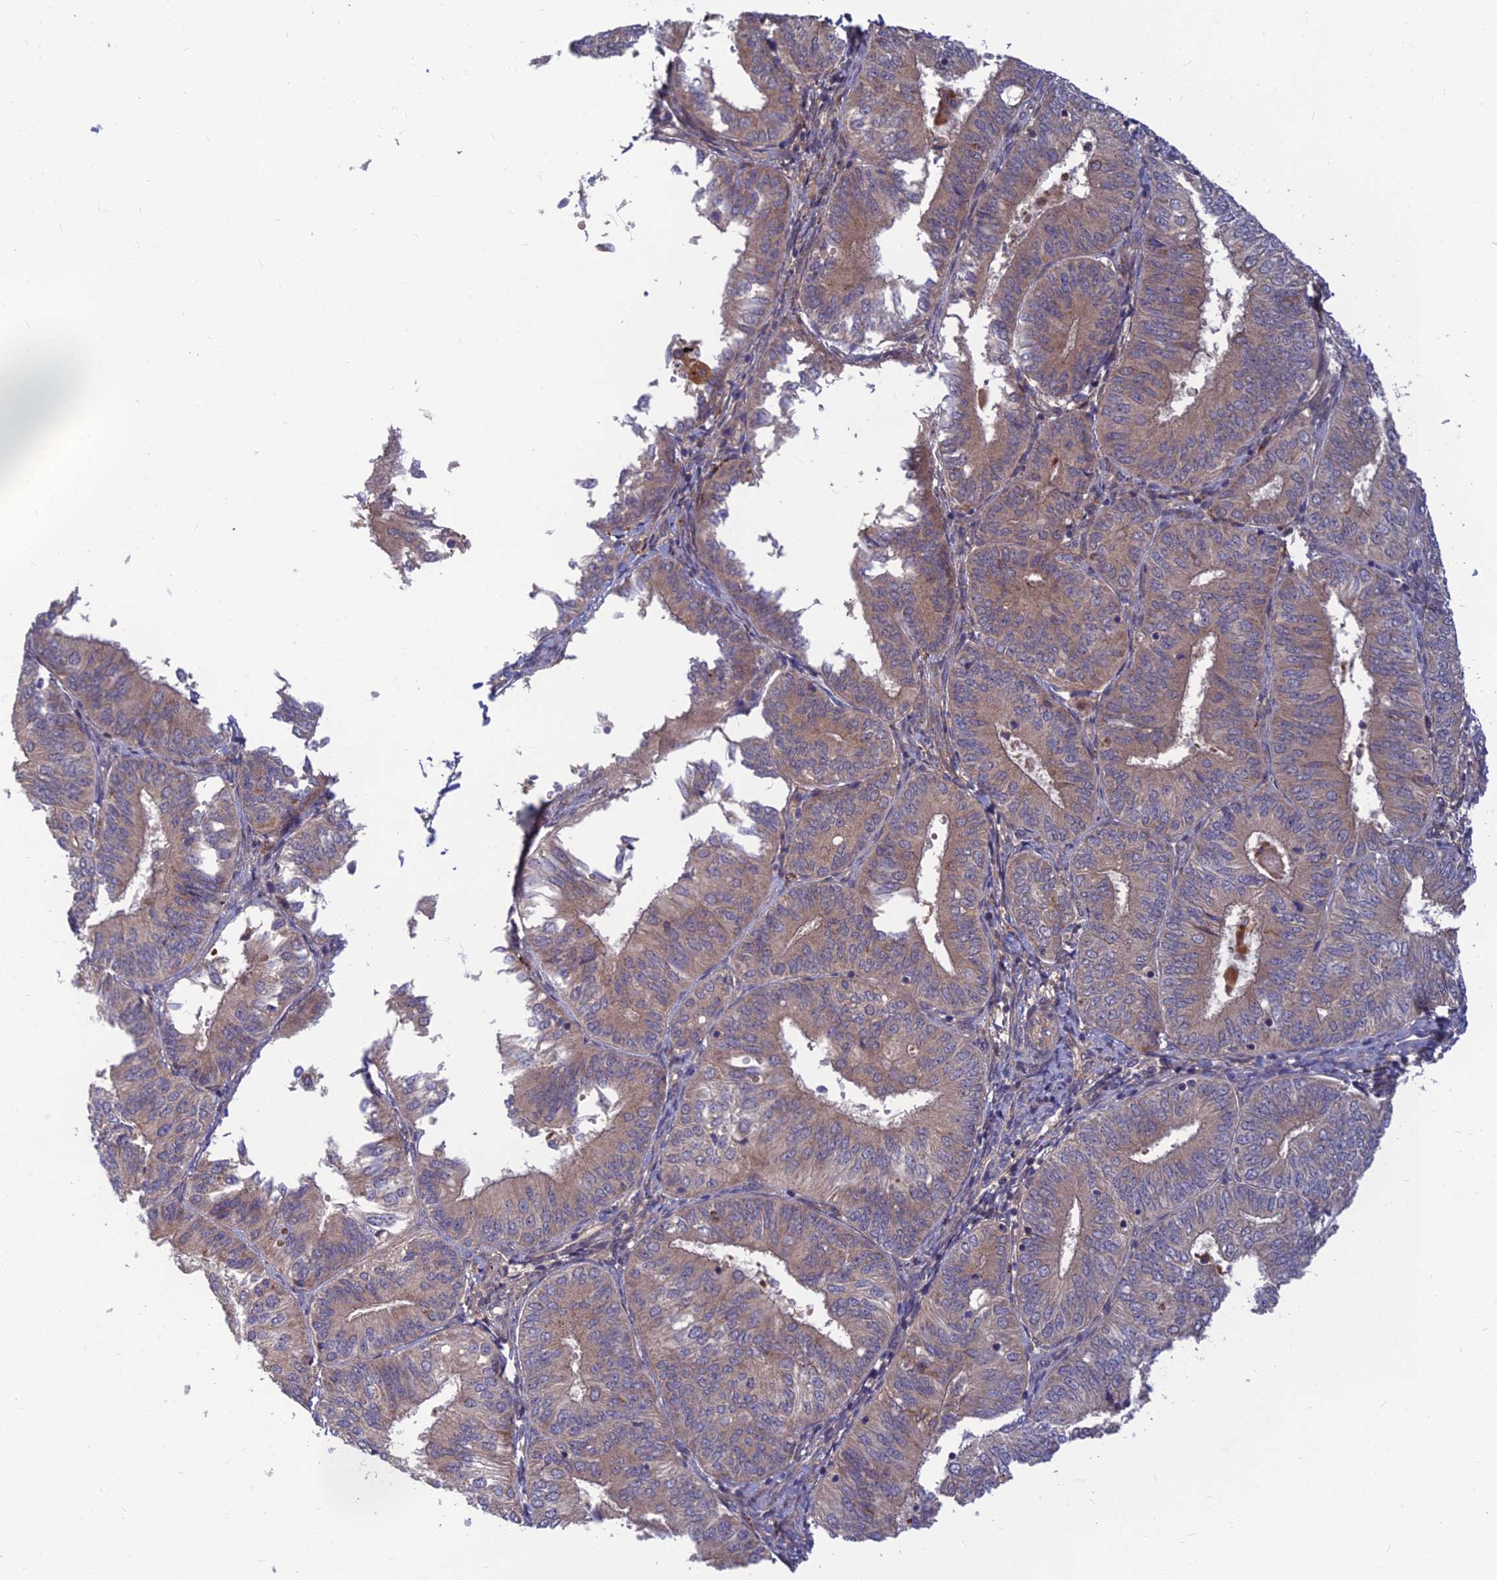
{"staining": {"intensity": "weak", "quantity": ">75%", "location": "cytoplasmic/membranous"}, "tissue": "endometrial cancer", "cell_type": "Tumor cells", "image_type": "cancer", "snomed": [{"axis": "morphology", "description": "Adenocarcinoma, NOS"}, {"axis": "topography", "description": "Endometrium"}], "caption": "Human adenocarcinoma (endometrial) stained with a brown dye shows weak cytoplasmic/membranous positive expression in approximately >75% of tumor cells.", "gene": "FAM151B", "patient": {"sex": "female", "age": 58}}